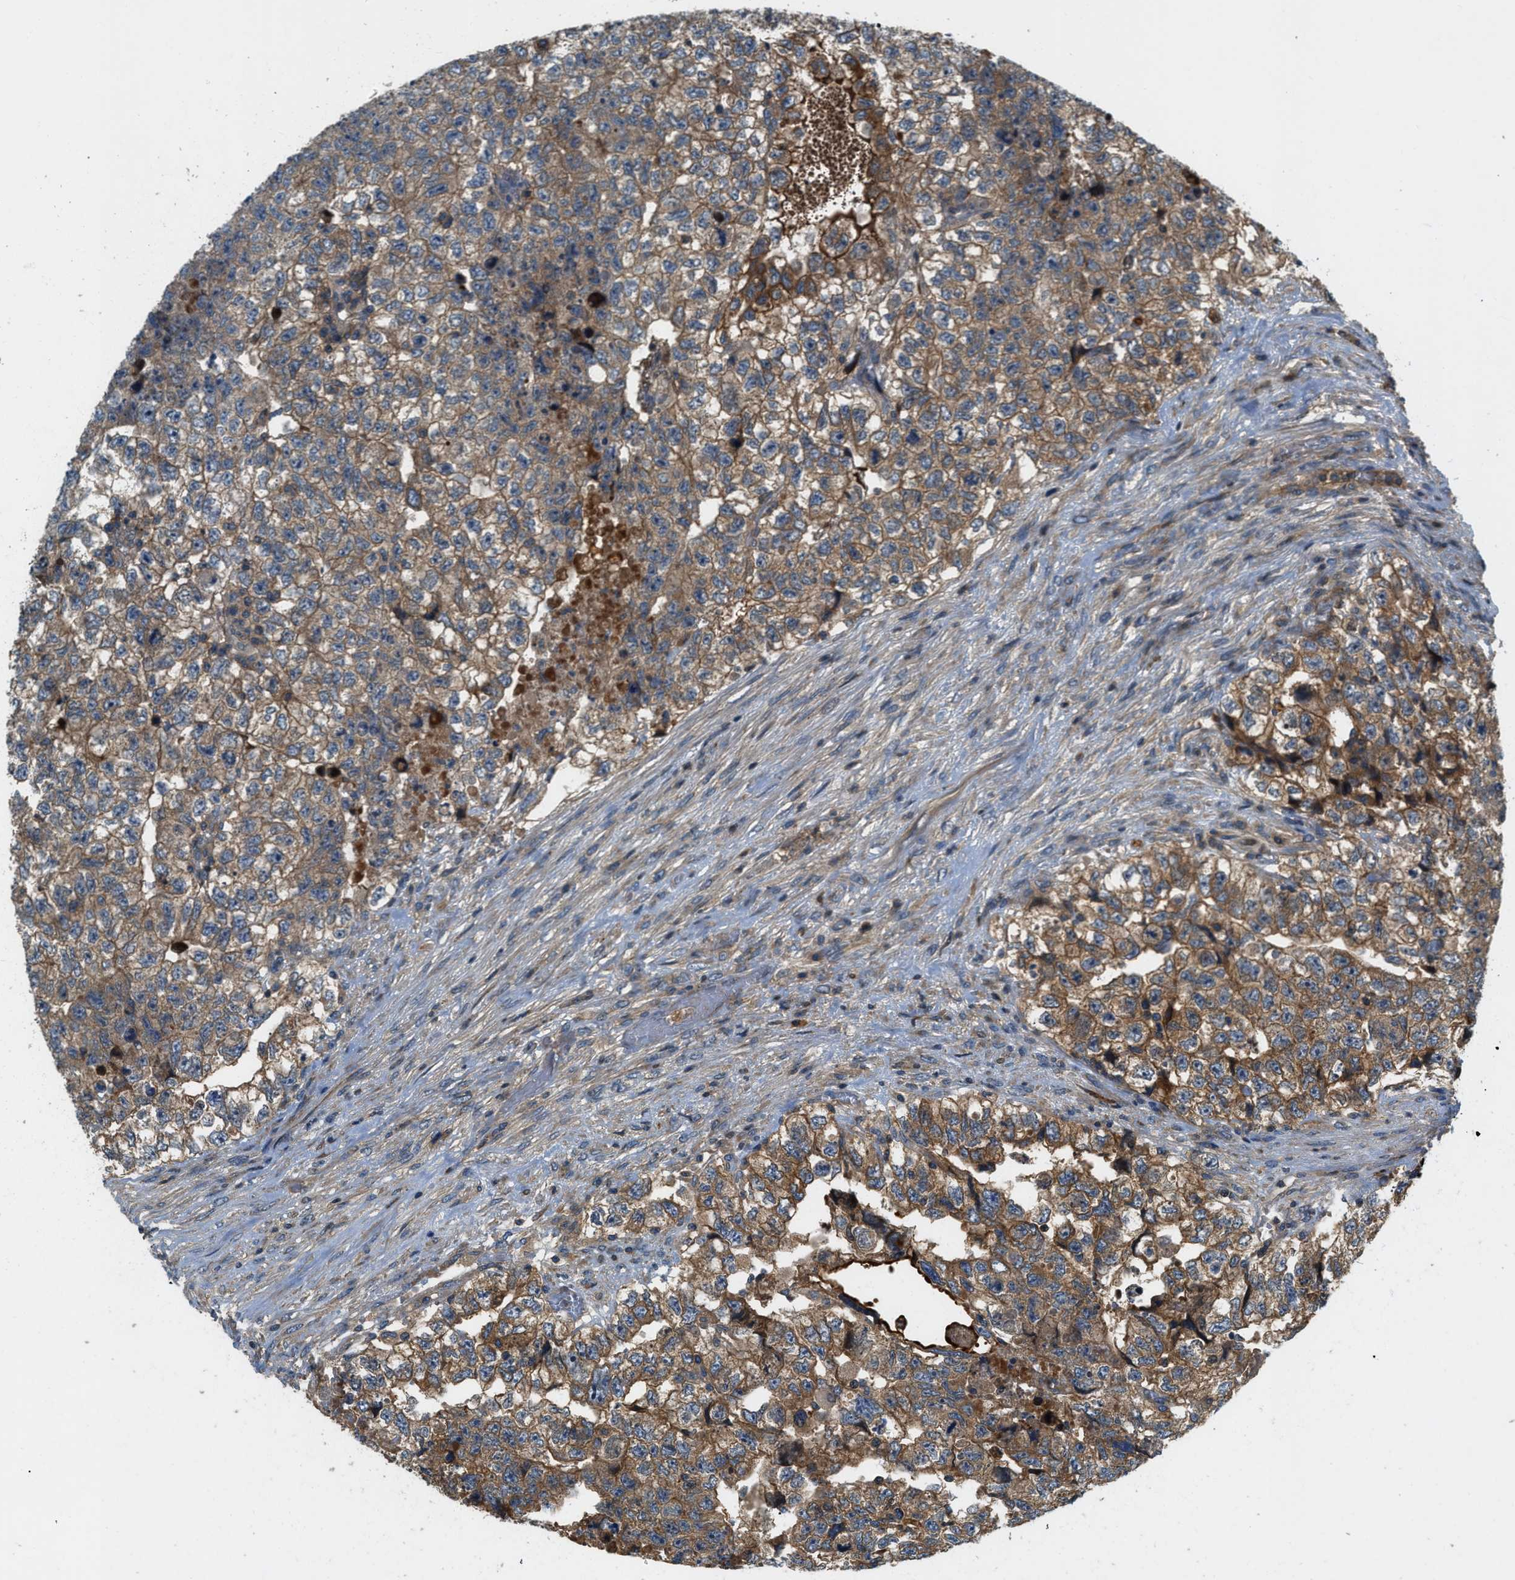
{"staining": {"intensity": "moderate", "quantity": ">75%", "location": "cytoplasmic/membranous"}, "tissue": "testis cancer", "cell_type": "Tumor cells", "image_type": "cancer", "snomed": [{"axis": "morphology", "description": "Carcinoma, Embryonal, NOS"}, {"axis": "topography", "description": "Testis"}], "caption": "Immunohistochemical staining of testis embryonal carcinoma reveals moderate cytoplasmic/membranous protein expression in about >75% of tumor cells.", "gene": "CNNM3", "patient": {"sex": "male", "age": 36}}